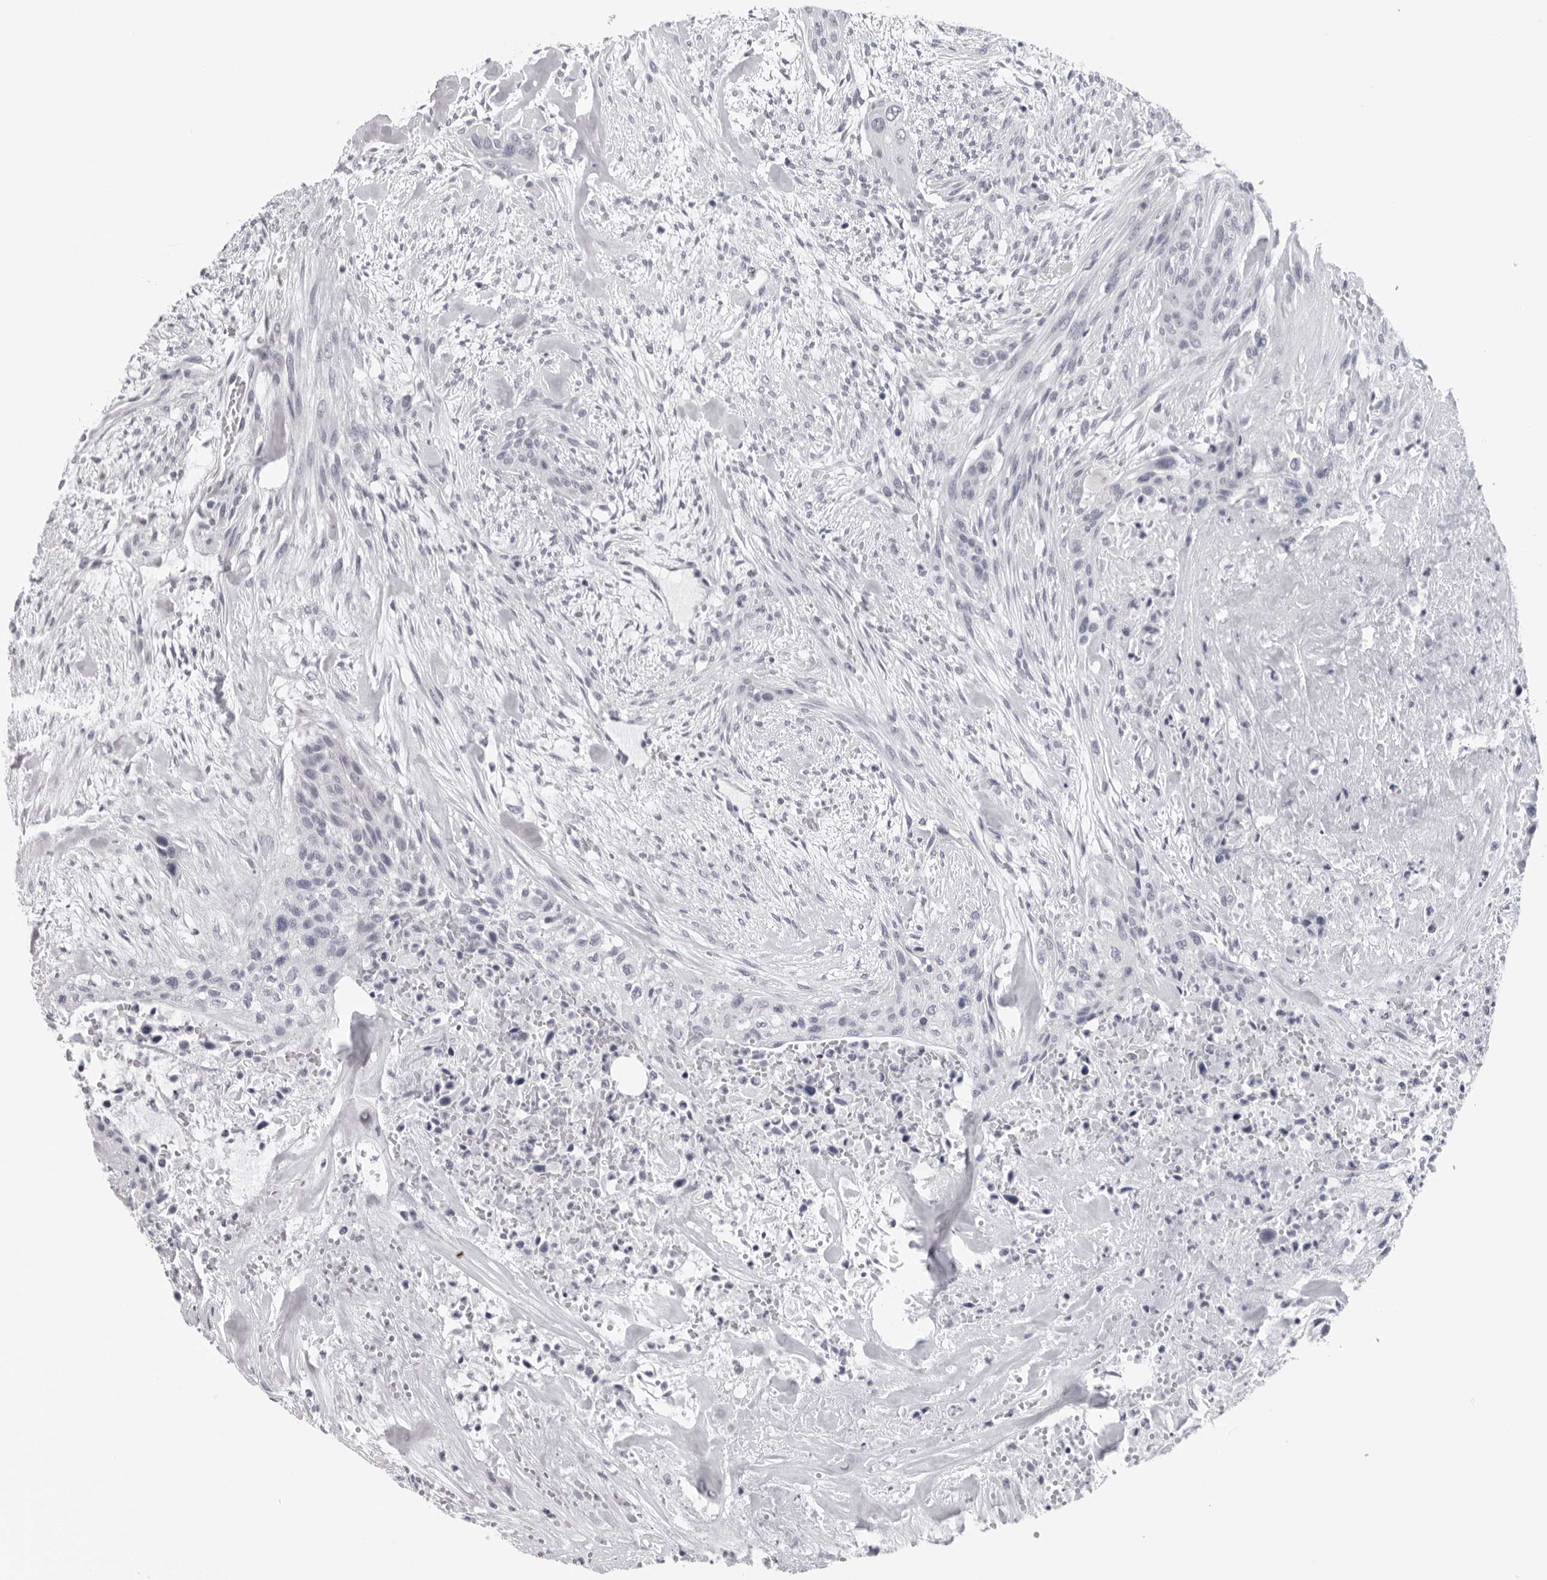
{"staining": {"intensity": "negative", "quantity": "none", "location": "none"}, "tissue": "urothelial cancer", "cell_type": "Tumor cells", "image_type": "cancer", "snomed": [{"axis": "morphology", "description": "Urothelial carcinoma, High grade"}, {"axis": "topography", "description": "Urinary bladder"}], "caption": "High-grade urothelial carcinoma stained for a protein using immunohistochemistry demonstrates no staining tumor cells.", "gene": "CPT2", "patient": {"sex": "male", "age": 35}}